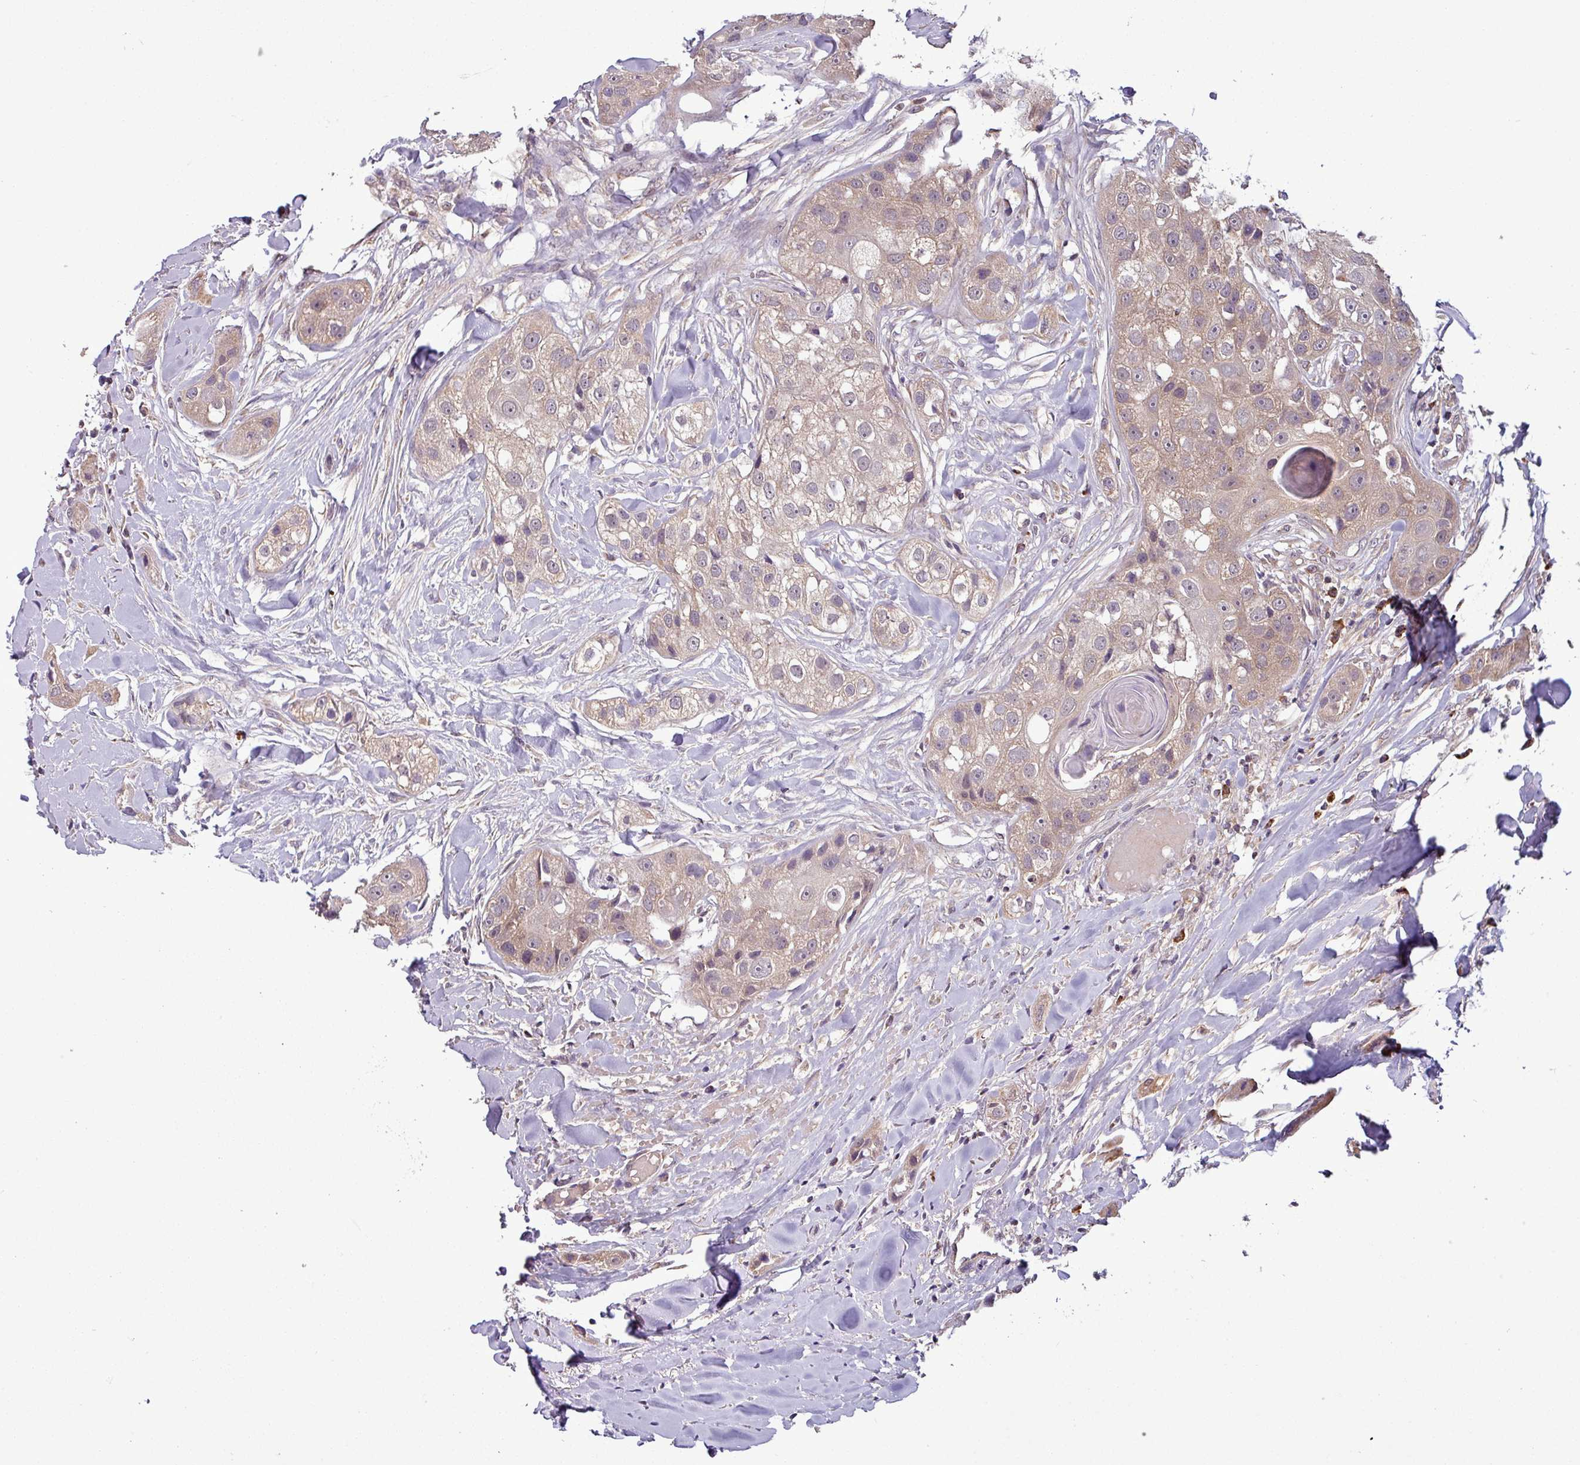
{"staining": {"intensity": "moderate", "quantity": "<25%", "location": "cytoplasmic/membranous"}, "tissue": "head and neck cancer", "cell_type": "Tumor cells", "image_type": "cancer", "snomed": [{"axis": "morphology", "description": "Normal tissue, NOS"}, {"axis": "morphology", "description": "Squamous cell carcinoma, NOS"}, {"axis": "topography", "description": "Skeletal muscle"}, {"axis": "topography", "description": "Head-Neck"}], "caption": "The immunohistochemical stain labels moderate cytoplasmic/membranous positivity in tumor cells of squamous cell carcinoma (head and neck) tissue.", "gene": "MCTP2", "patient": {"sex": "male", "age": 51}}